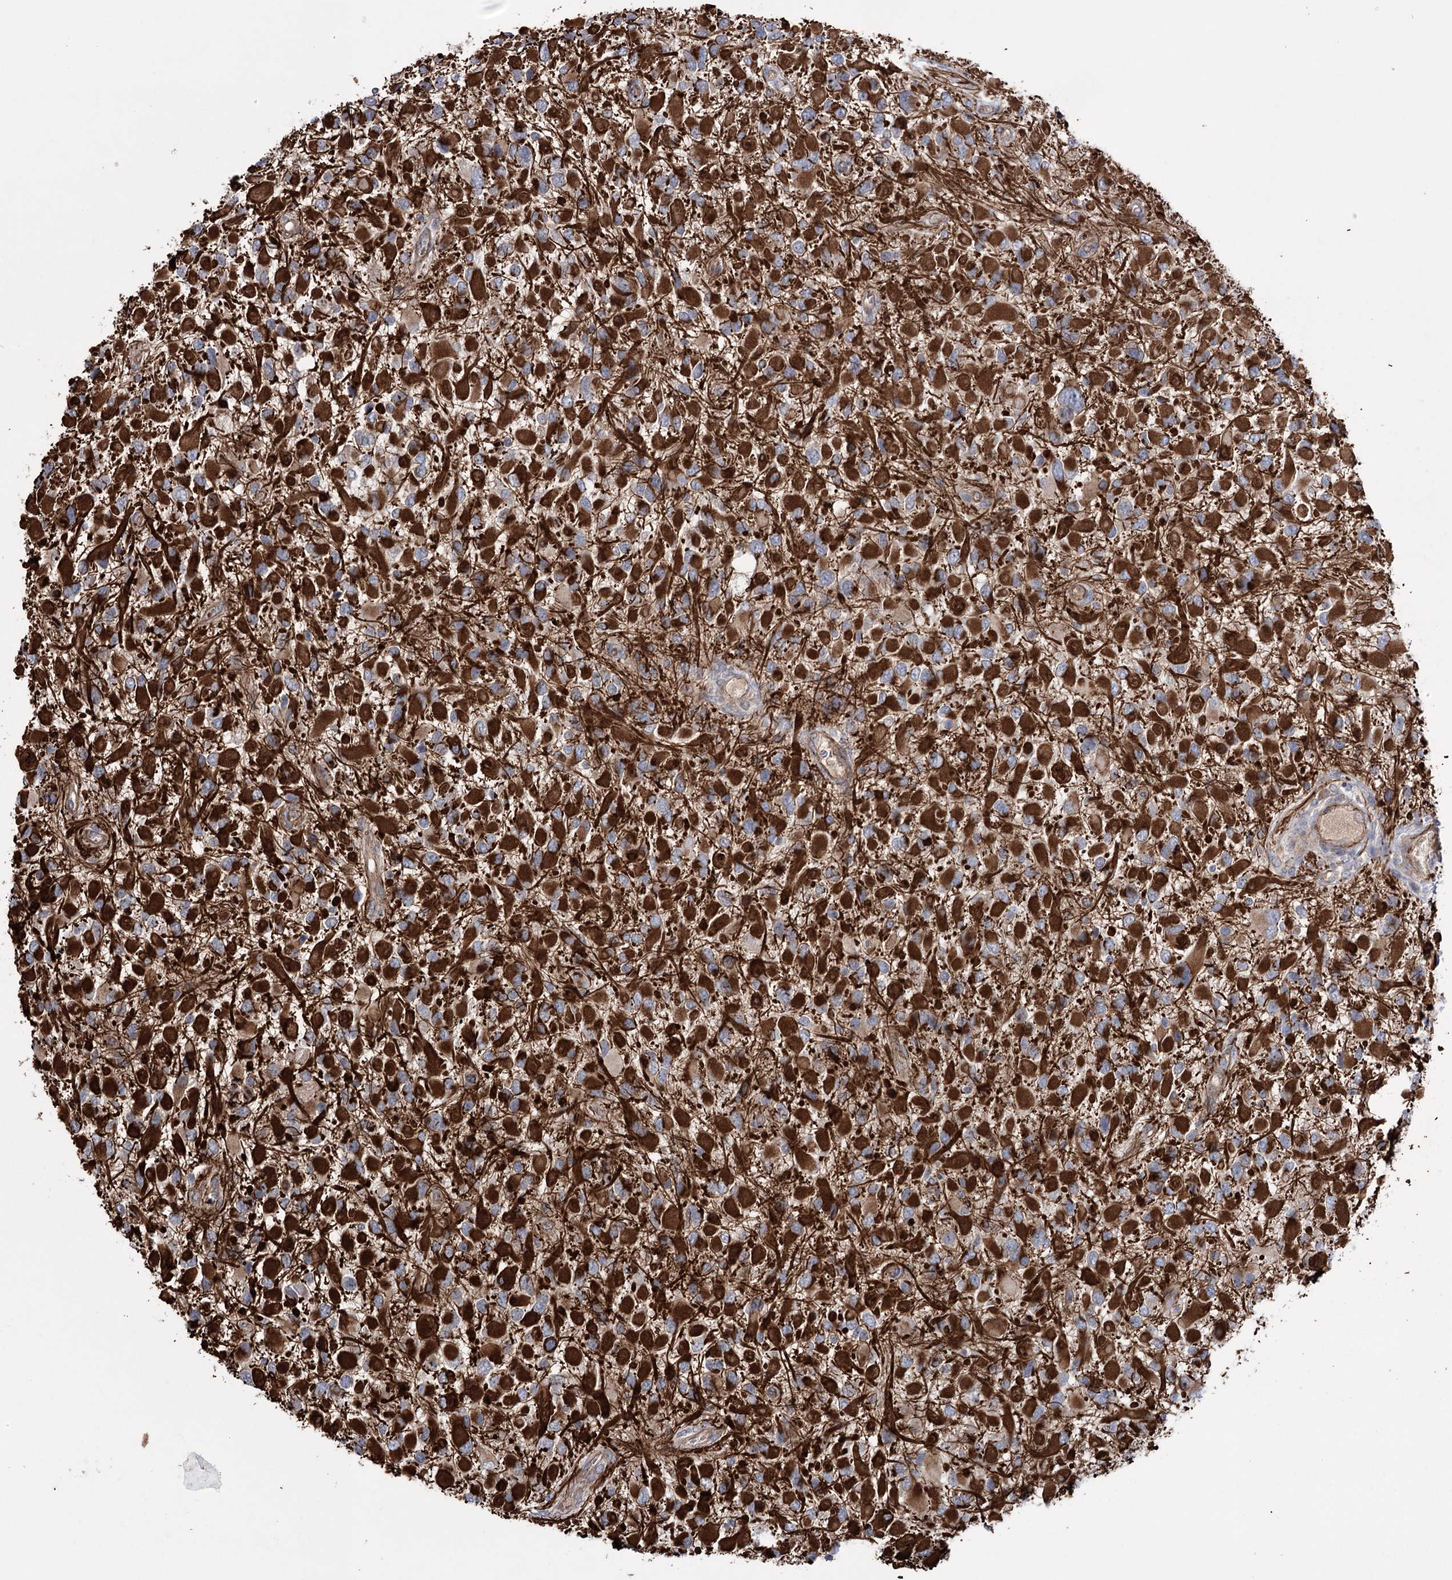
{"staining": {"intensity": "strong", "quantity": ">75%", "location": "cytoplasmic/membranous"}, "tissue": "glioma", "cell_type": "Tumor cells", "image_type": "cancer", "snomed": [{"axis": "morphology", "description": "Glioma, malignant, High grade"}, {"axis": "topography", "description": "Brain"}], "caption": "Immunohistochemical staining of malignant high-grade glioma demonstrates high levels of strong cytoplasmic/membranous protein staining in about >75% of tumor cells.", "gene": "TRIM71", "patient": {"sex": "male", "age": 53}}